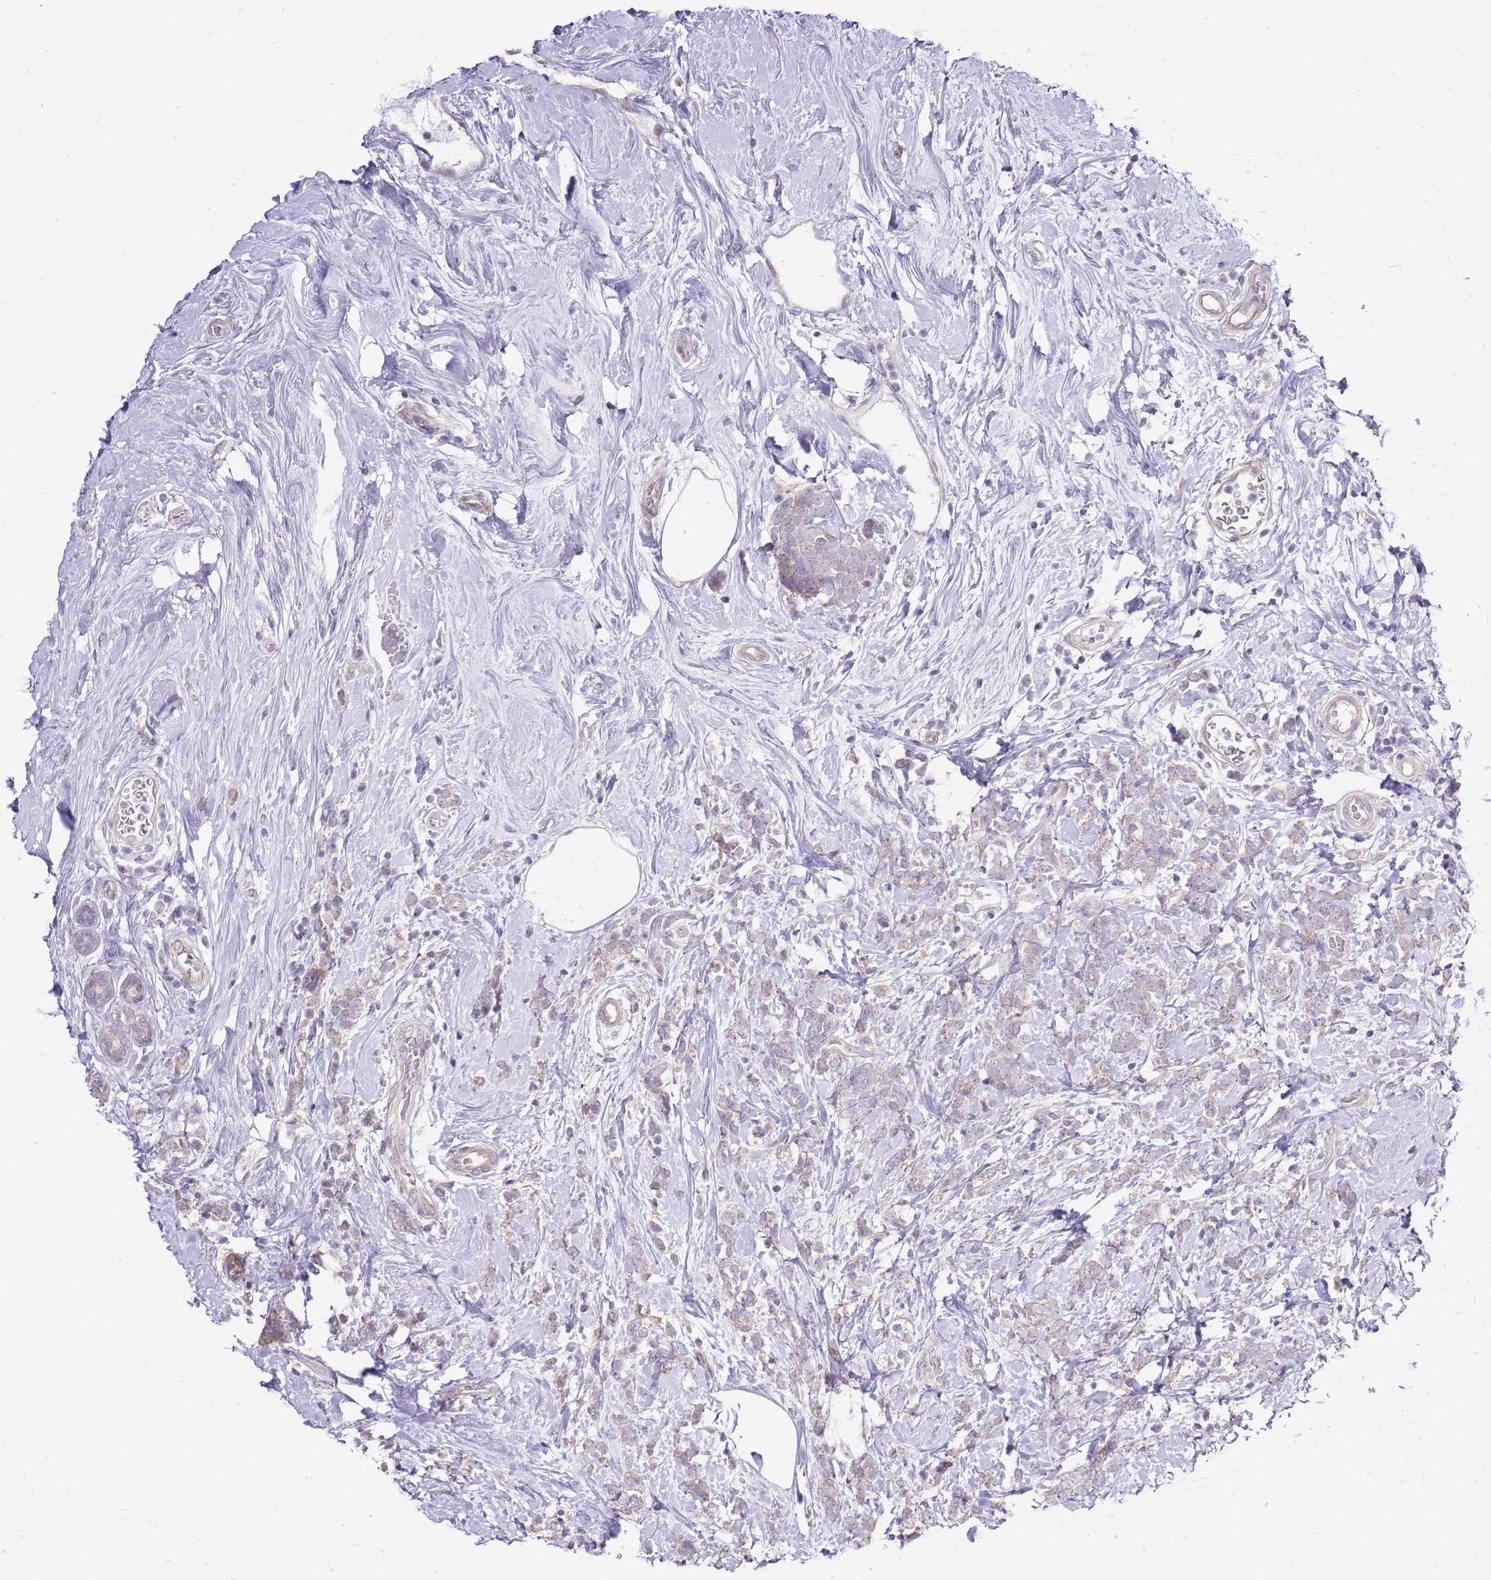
{"staining": {"intensity": "weak", "quantity": "<25%", "location": "cytoplasmic/membranous"}, "tissue": "breast cancer", "cell_type": "Tumor cells", "image_type": "cancer", "snomed": [{"axis": "morphology", "description": "Lobular carcinoma"}, {"axis": "topography", "description": "Breast"}], "caption": "Tumor cells show no significant protein positivity in breast cancer.", "gene": "UGGT2", "patient": {"sex": "female", "age": 58}}